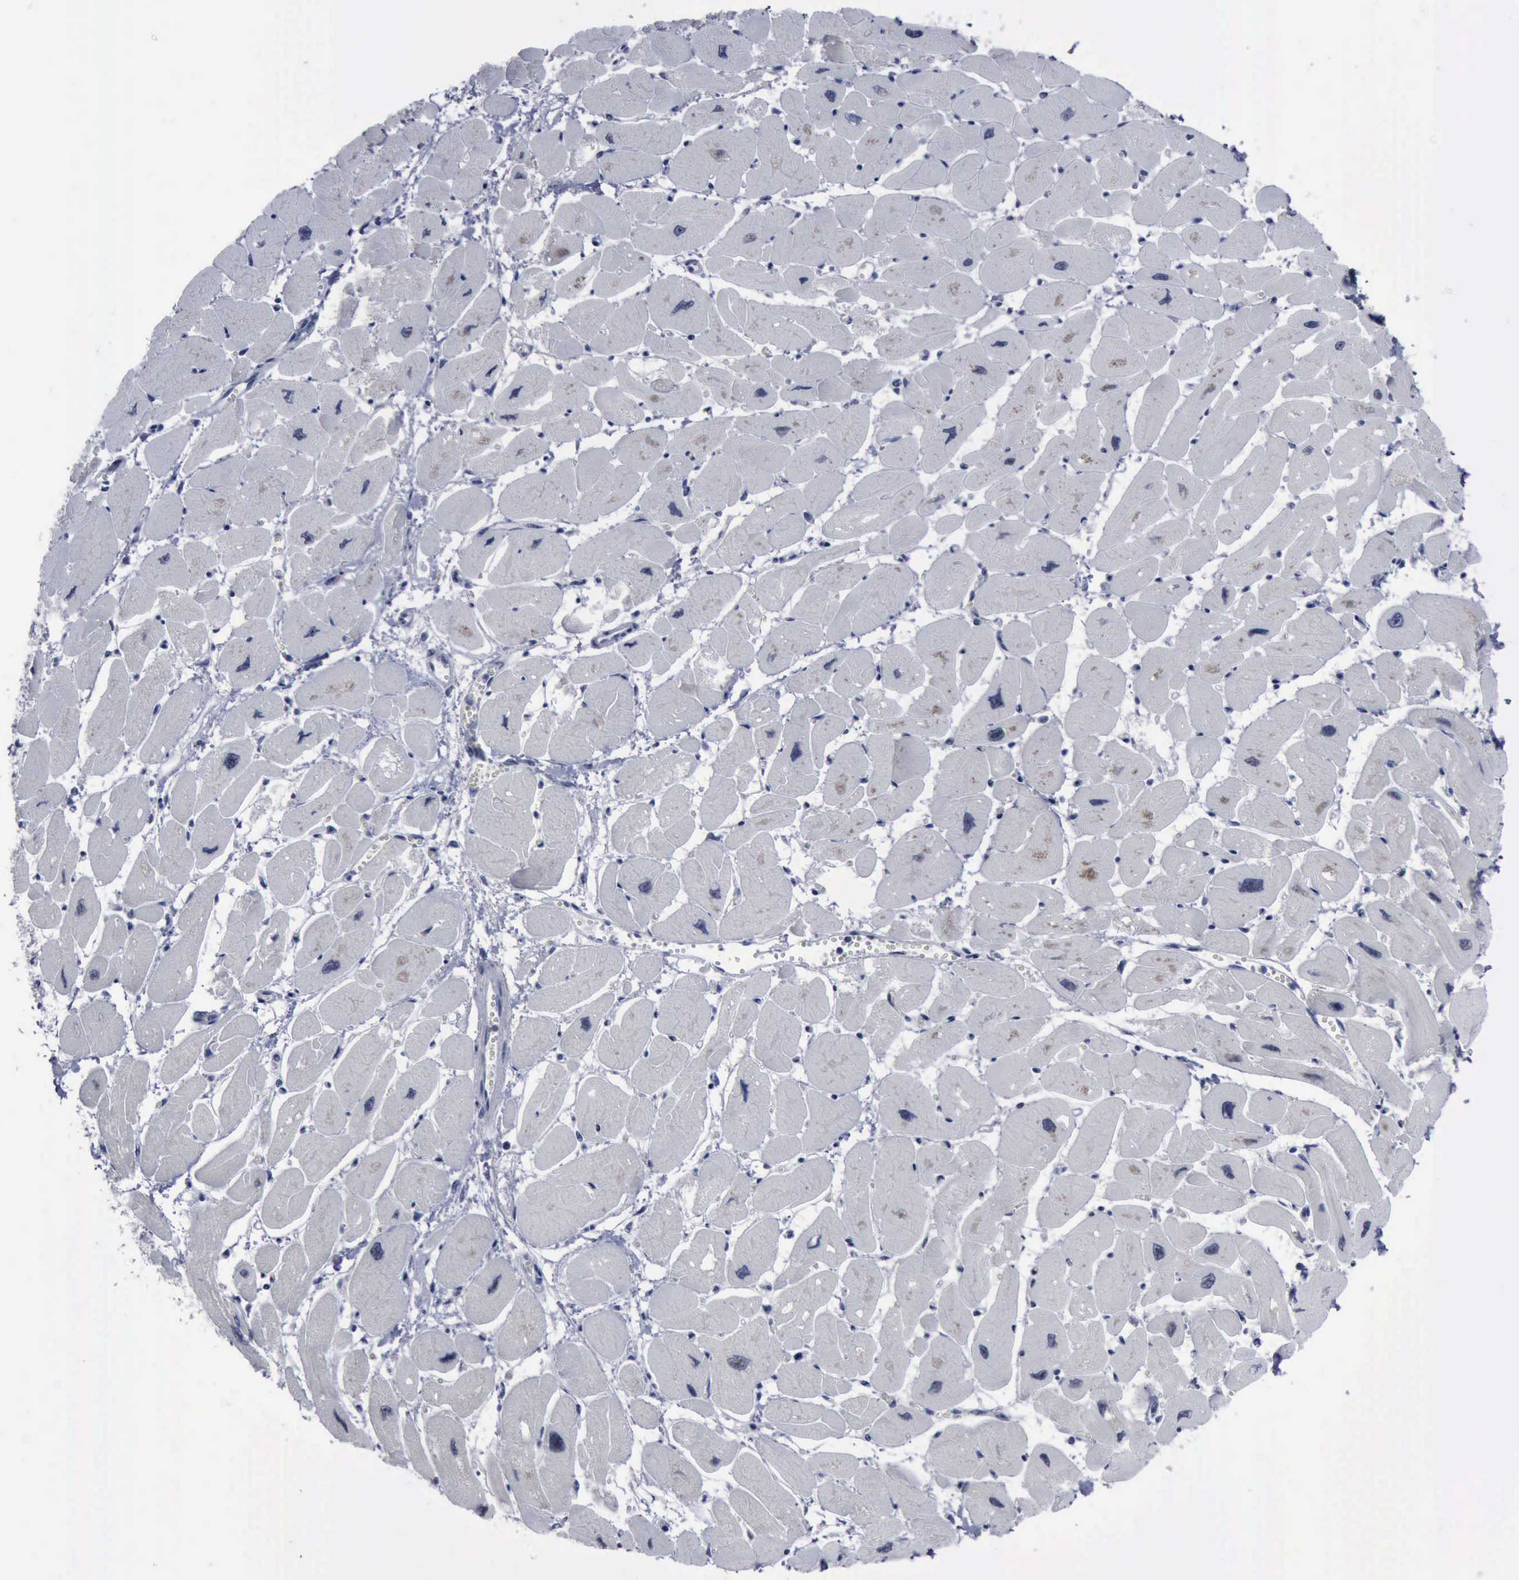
{"staining": {"intensity": "negative", "quantity": "none", "location": "none"}, "tissue": "heart muscle", "cell_type": "Cardiomyocytes", "image_type": "normal", "snomed": [{"axis": "morphology", "description": "Normal tissue, NOS"}, {"axis": "topography", "description": "Heart"}], "caption": "An image of heart muscle stained for a protein exhibits no brown staining in cardiomyocytes.", "gene": "BRD1", "patient": {"sex": "female", "age": 54}}